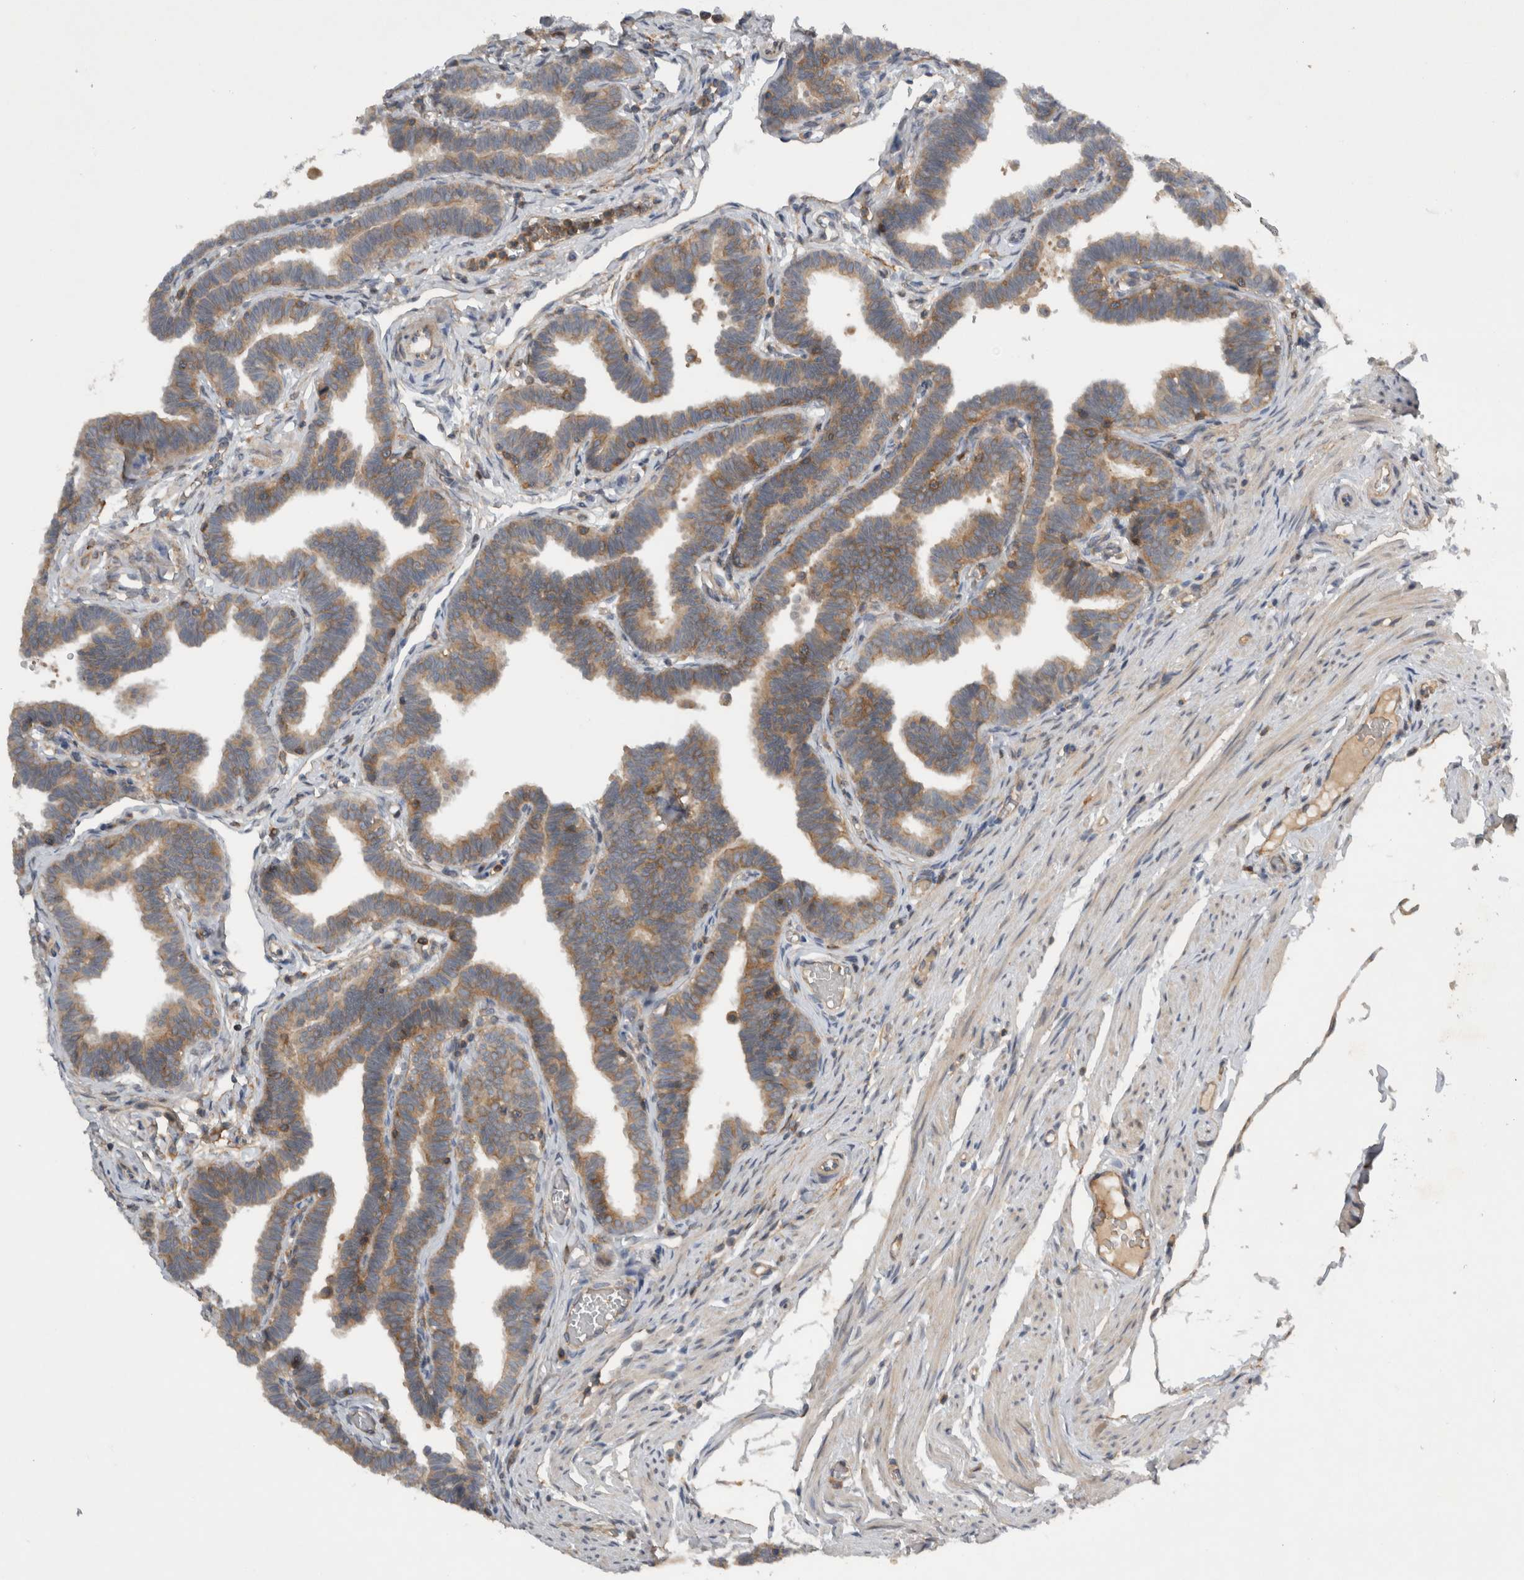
{"staining": {"intensity": "moderate", "quantity": ">75%", "location": "cytoplasmic/membranous"}, "tissue": "fallopian tube", "cell_type": "Glandular cells", "image_type": "normal", "snomed": [{"axis": "morphology", "description": "Normal tissue, NOS"}, {"axis": "topography", "description": "Fallopian tube"}, {"axis": "topography", "description": "Ovary"}], "caption": "Immunohistochemical staining of normal fallopian tube shows moderate cytoplasmic/membranous protein positivity in approximately >75% of glandular cells.", "gene": "SCARA5", "patient": {"sex": "female", "age": 23}}